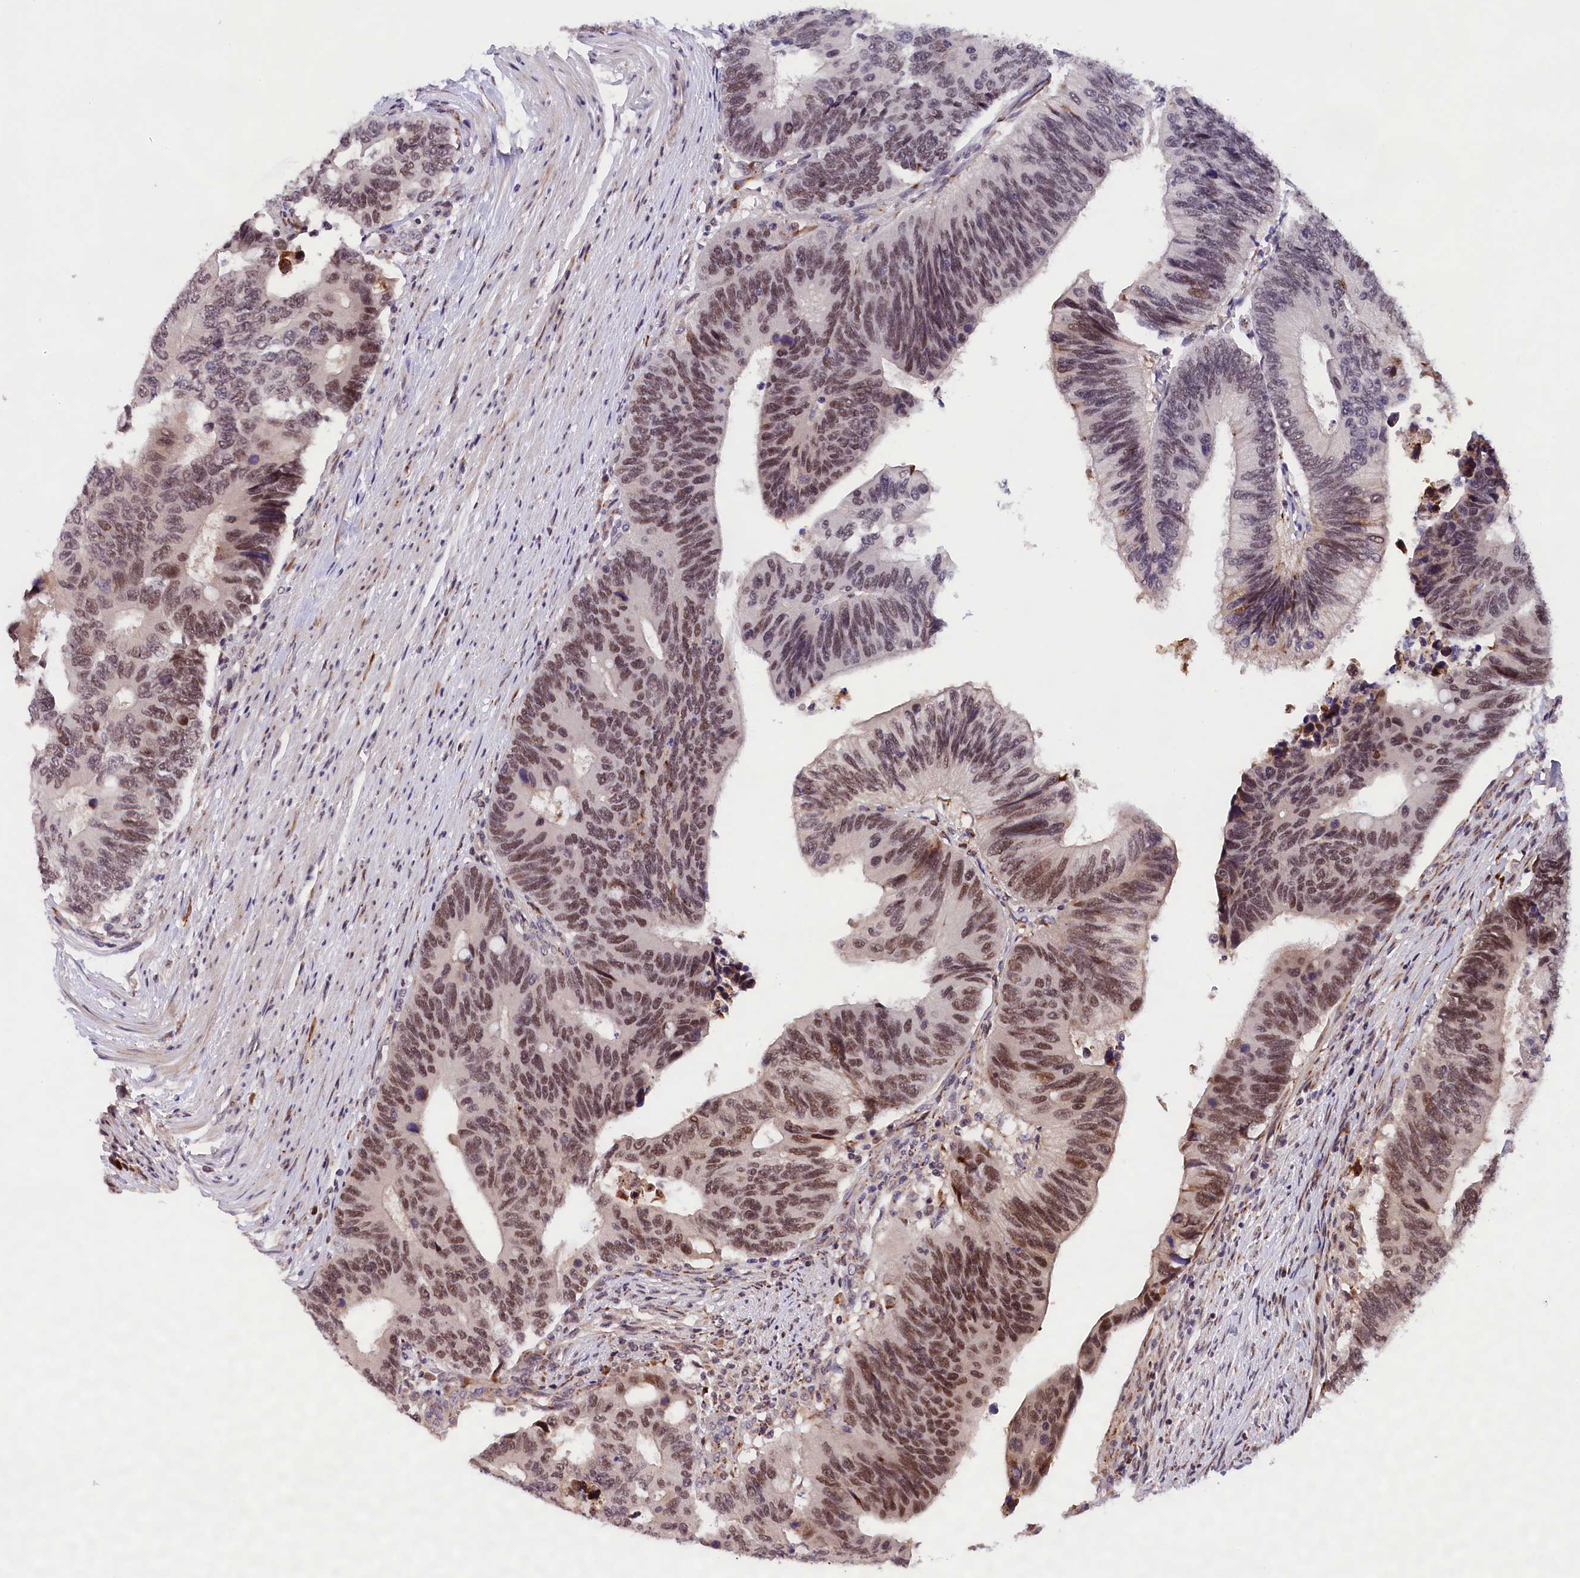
{"staining": {"intensity": "moderate", "quantity": ">75%", "location": "nuclear"}, "tissue": "colorectal cancer", "cell_type": "Tumor cells", "image_type": "cancer", "snomed": [{"axis": "morphology", "description": "Adenocarcinoma, NOS"}, {"axis": "topography", "description": "Colon"}], "caption": "Moderate nuclear positivity for a protein is appreciated in approximately >75% of tumor cells of adenocarcinoma (colorectal) using IHC.", "gene": "FBXO45", "patient": {"sex": "male", "age": 87}}